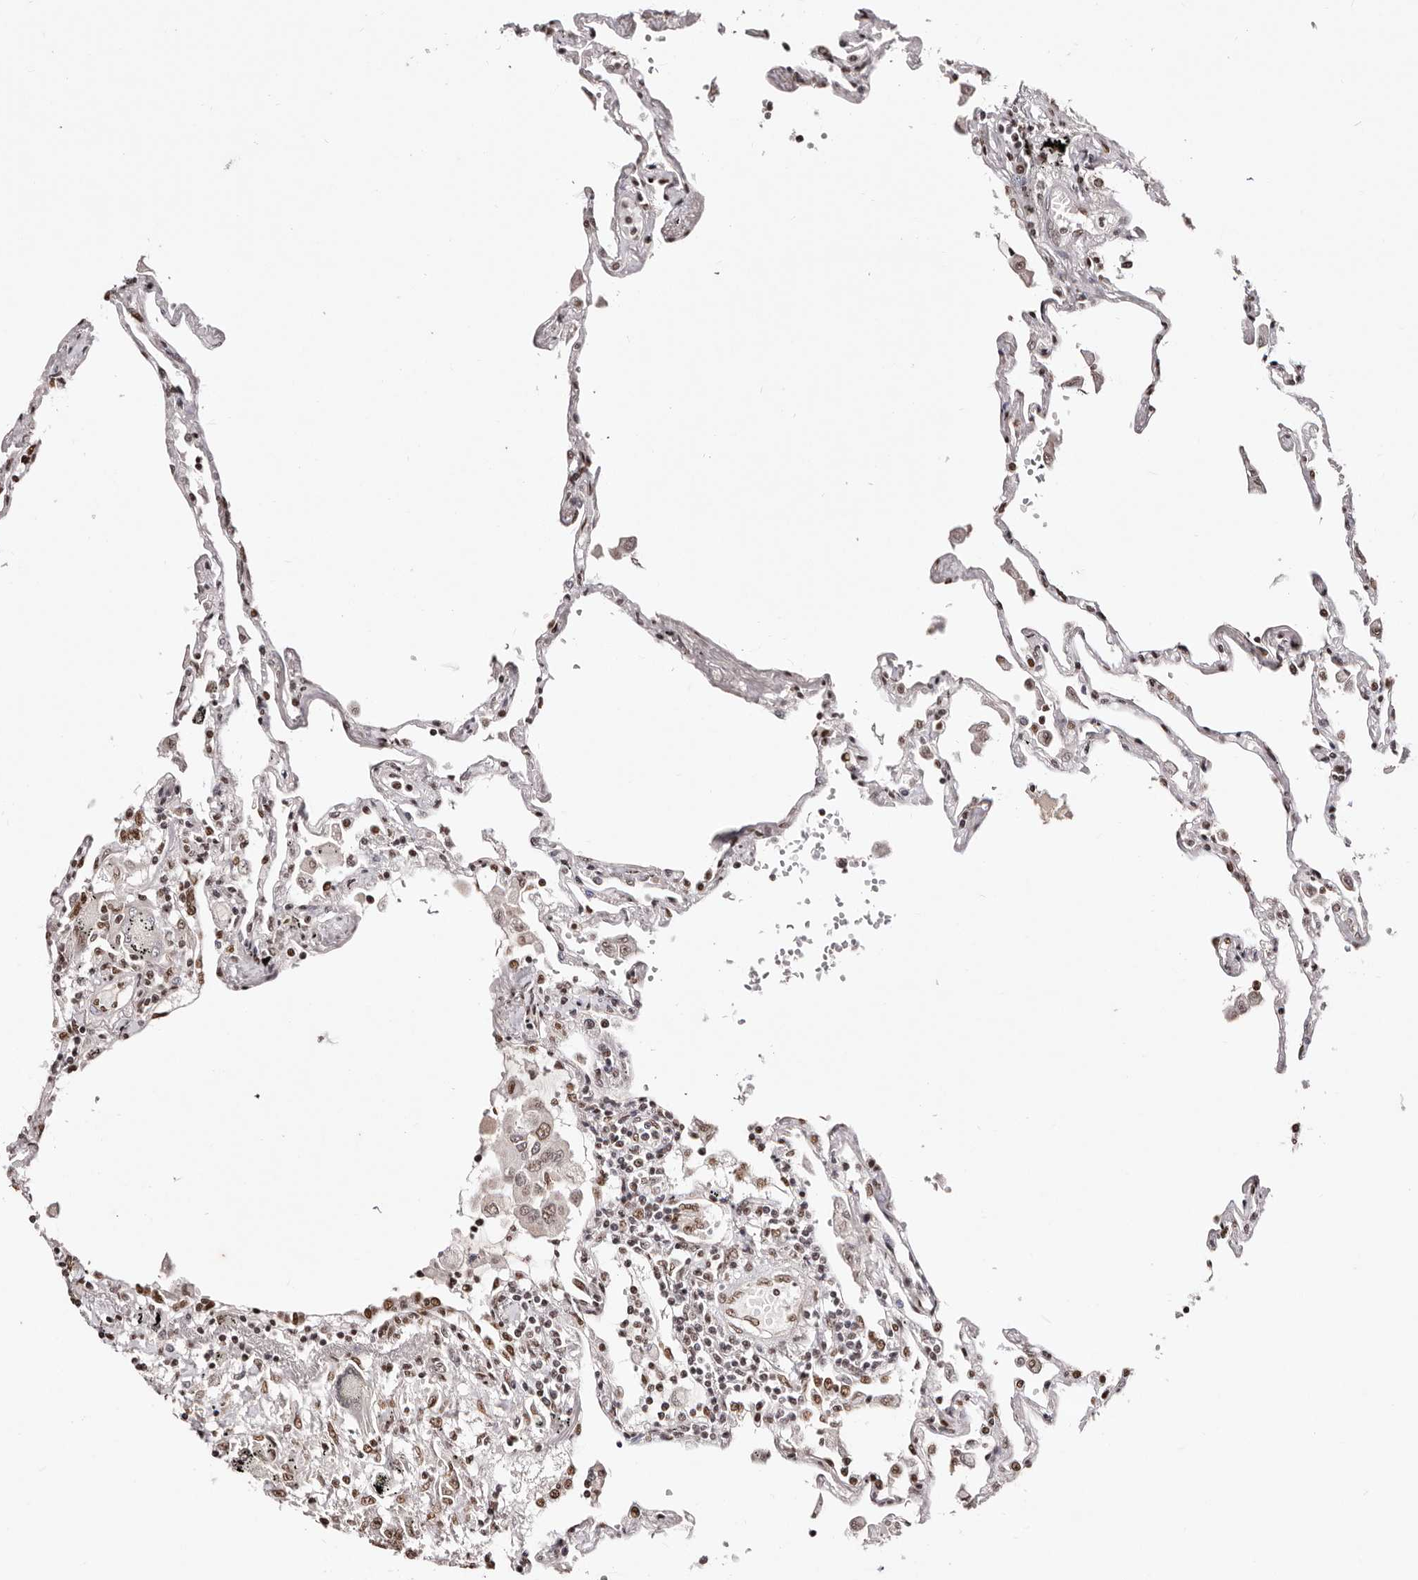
{"staining": {"intensity": "moderate", "quantity": ">75%", "location": "nuclear"}, "tissue": "lung", "cell_type": "Alveolar cells", "image_type": "normal", "snomed": [{"axis": "morphology", "description": "Normal tissue, NOS"}, {"axis": "topography", "description": "Lung"}], "caption": "Immunohistochemical staining of normal lung exhibits medium levels of moderate nuclear positivity in about >75% of alveolar cells. (brown staining indicates protein expression, while blue staining denotes nuclei).", "gene": "BICRAL", "patient": {"sex": "female", "age": 67}}